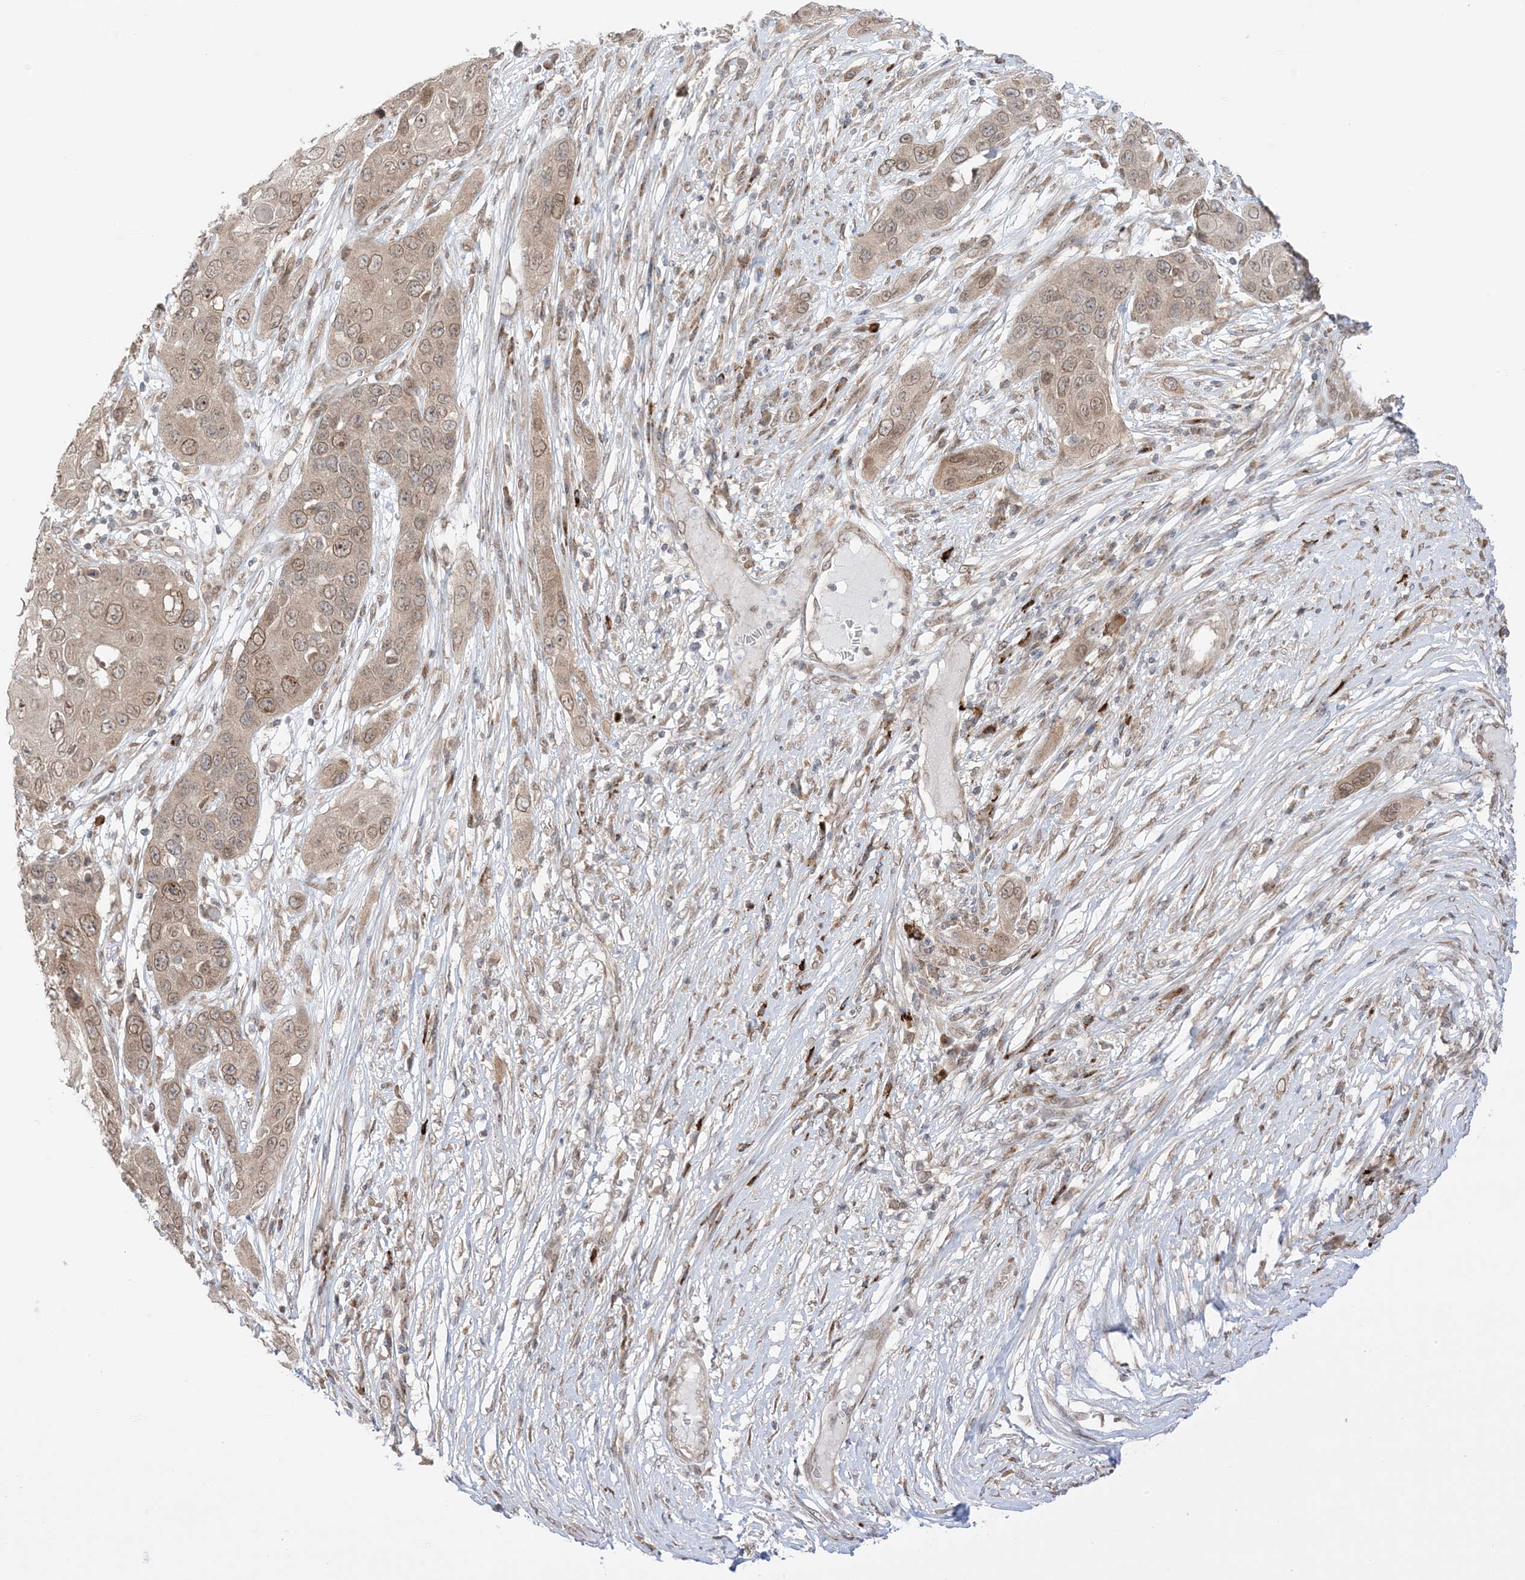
{"staining": {"intensity": "moderate", "quantity": ">75%", "location": "cytoplasmic/membranous,nuclear"}, "tissue": "skin cancer", "cell_type": "Tumor cells", "image_type": "cancer", "snomed": [{"axis": "morphology", "description": "Squamous cell carcinoma, NOS"}, {"axis": "topography", "description": "Skin"}], "caption": "Immunohistochemistry (IHC) (DAB) staining of human squamous cell carcinoma (skin) displays moderate cytoplasmic/membranous and nuclear protein expression in approximately >75% of tumor cells.", "gene": "UBE2E2", "patient": {"sex": "male", "age": 55}}